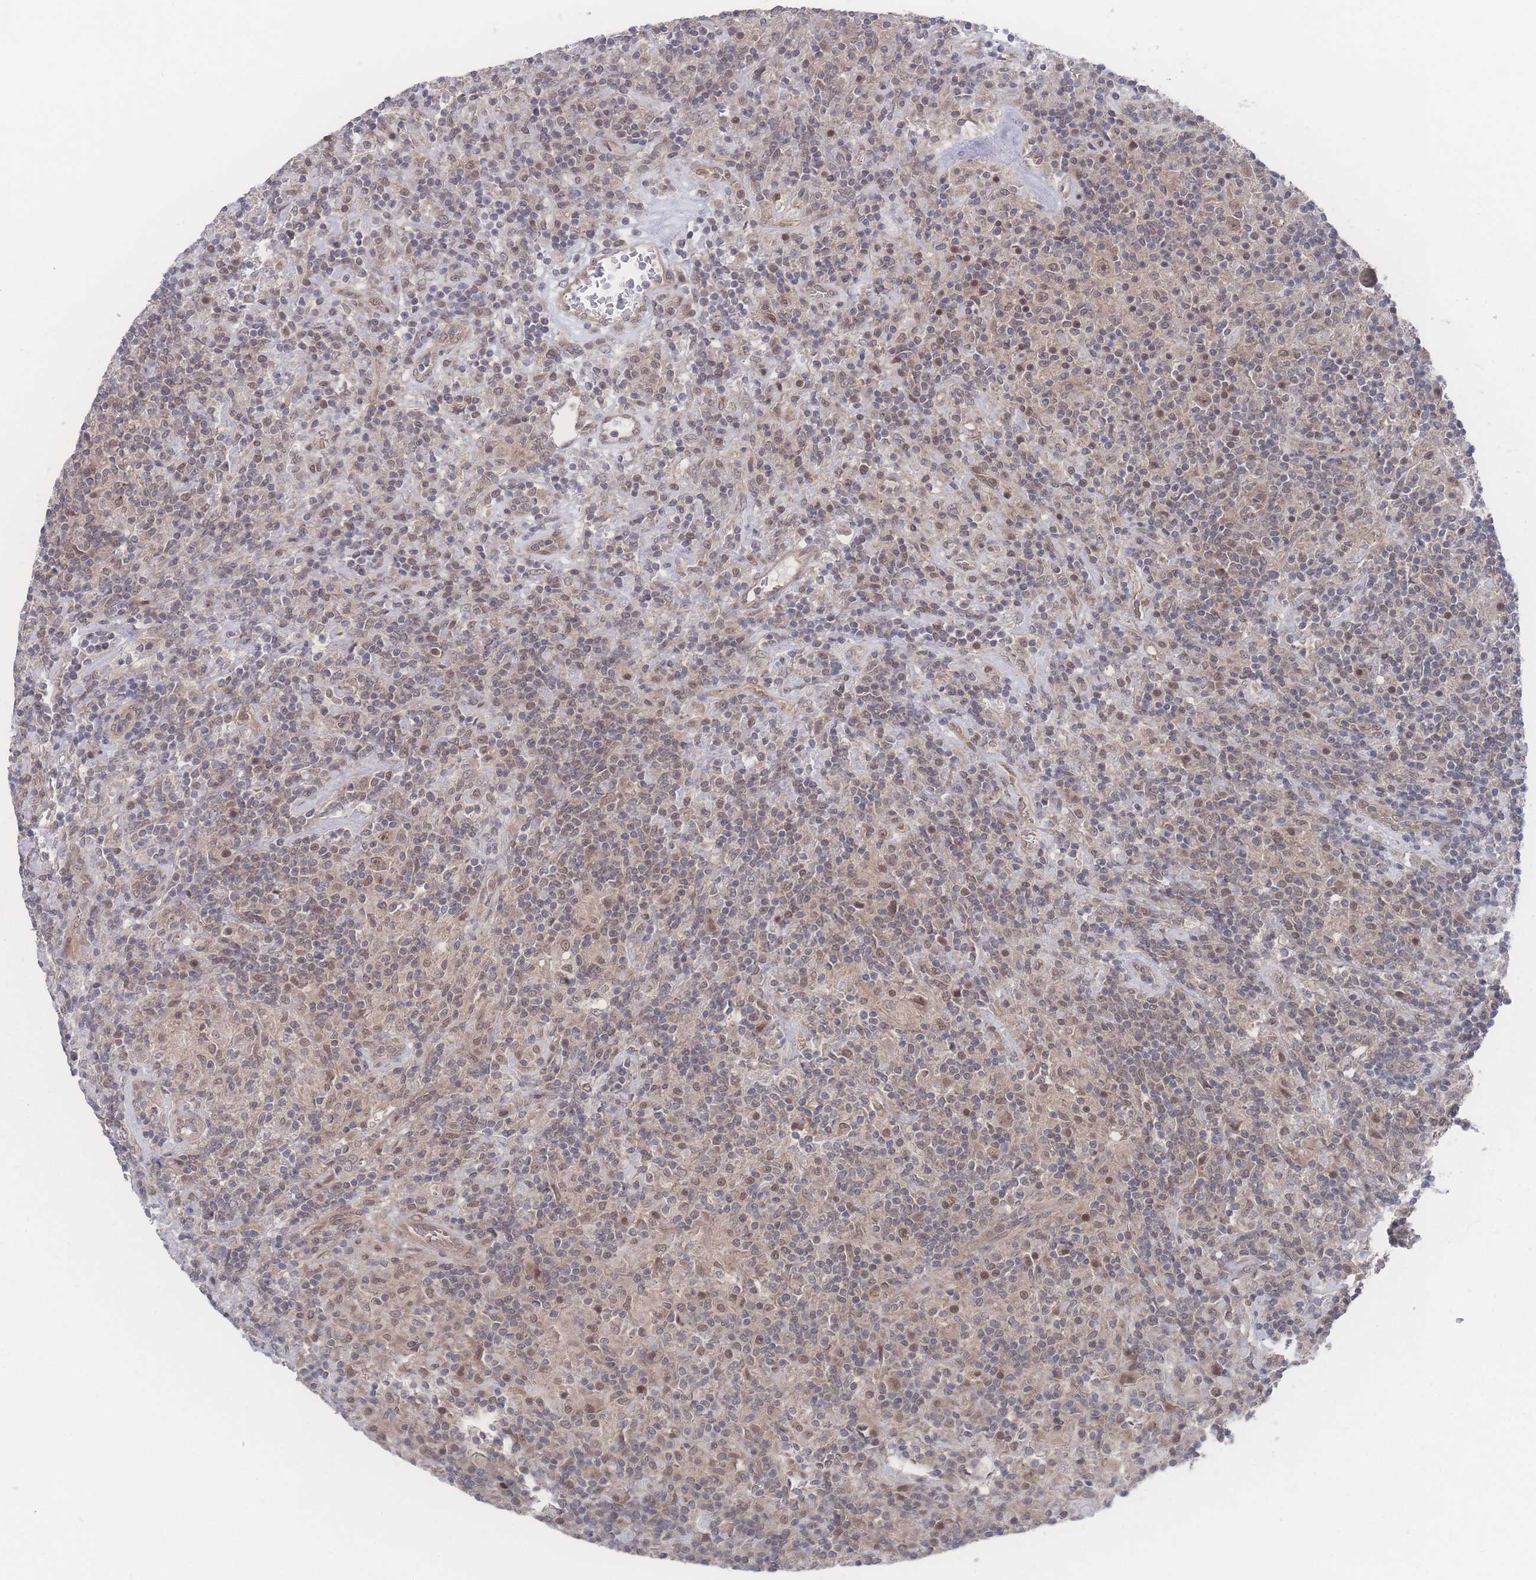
{"staining": {"intensity": "weak", "quantity": ">75%", "location": "nuclear"}, "tissue": "lymphoma", "cell_type": "Tumor cells", "image_type": "cancer", "snomed": [{"axis": "morphology", "description": "Hodgkin's disease, NOS"}, {"axis": "topography", "description": "Lymph node"}], "caption": "Hodgkin's disease stained with a brown dye reveals weak nuclear positive positivity in about >75% of tumor cells.", "gene": "NBEAL1", "patient": {"sex": "male", "age": 70}}